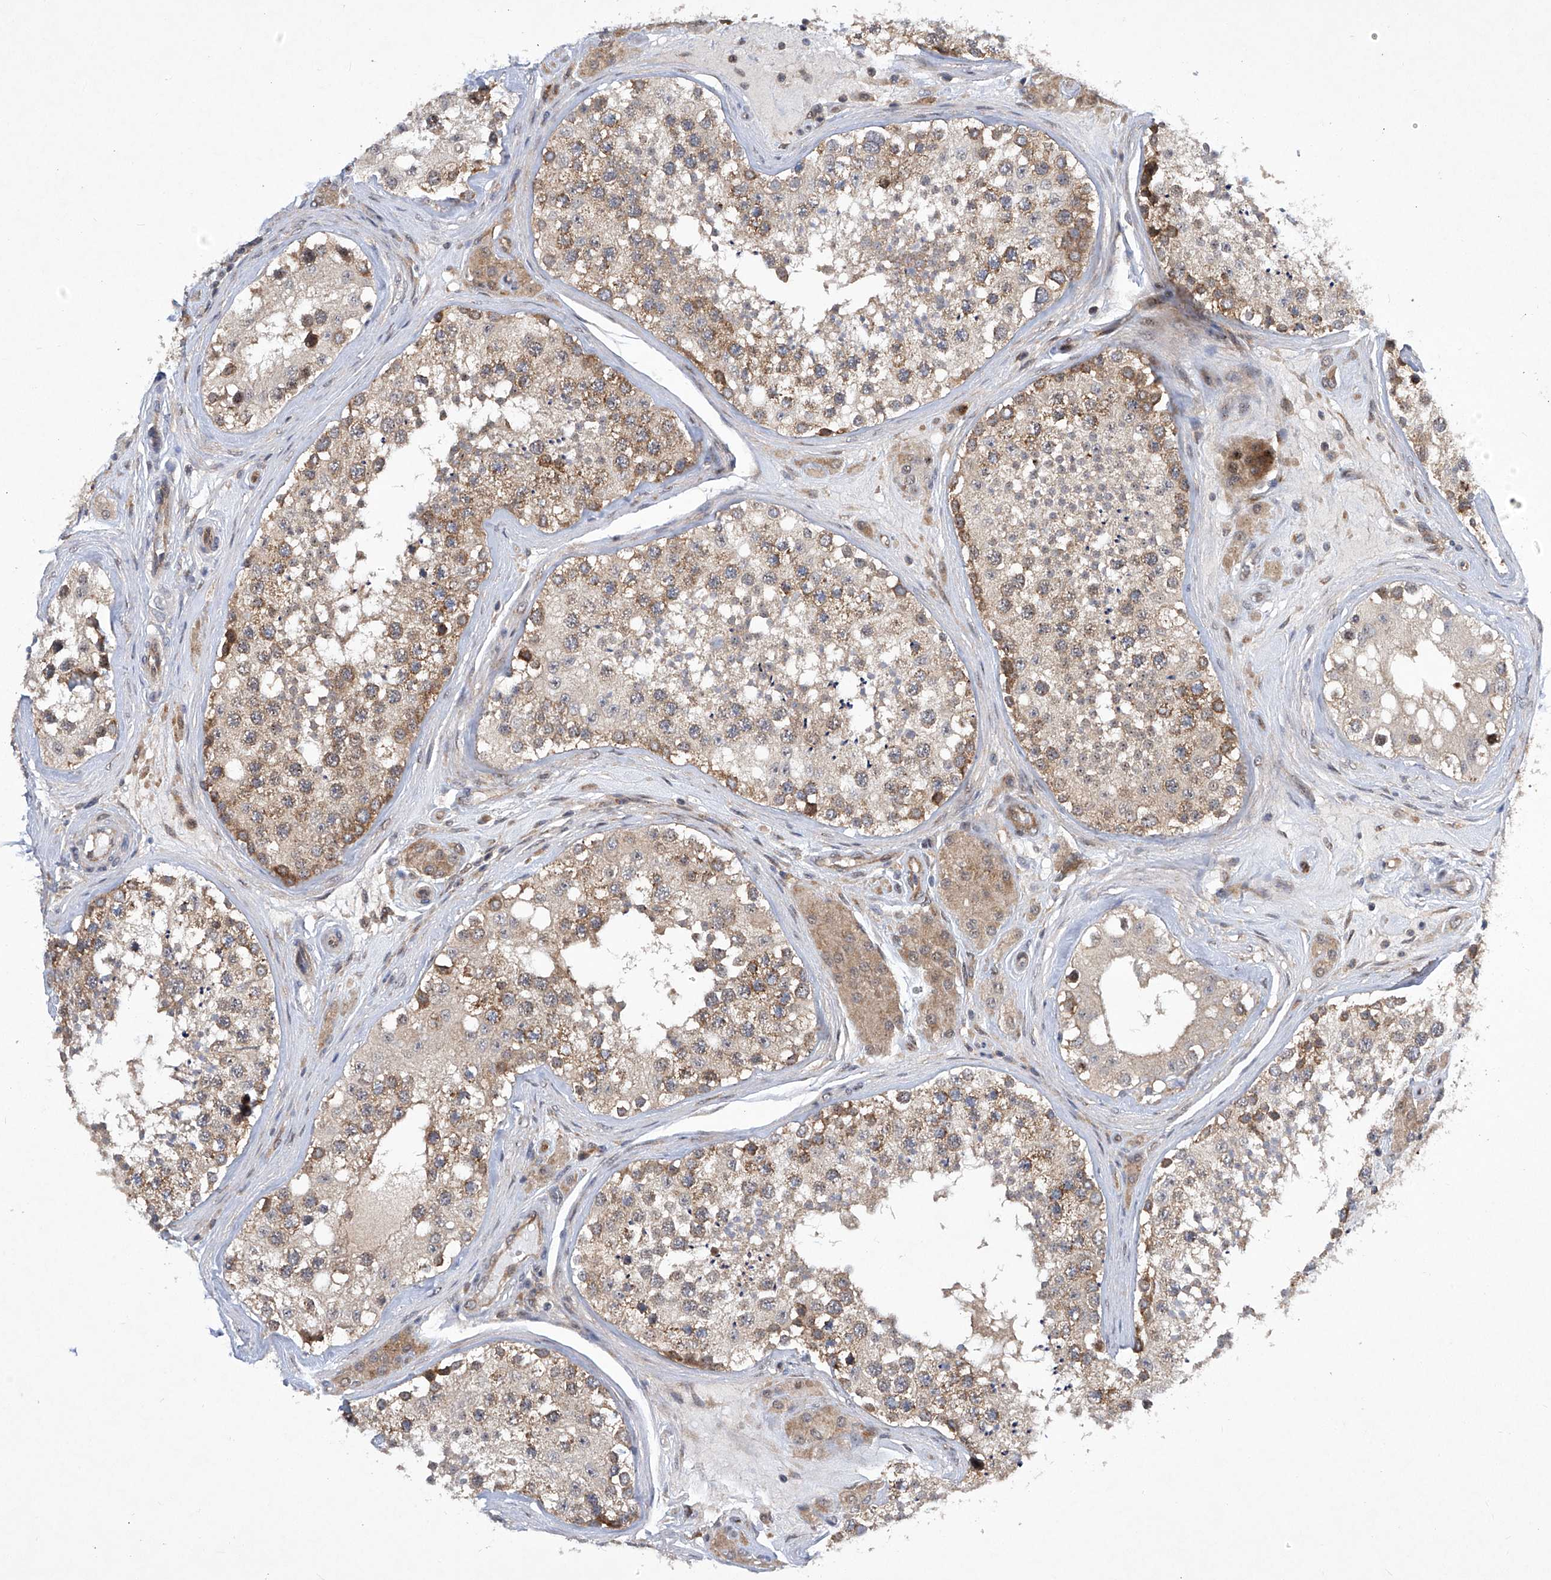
{"staining": {"intensity": "strong", "quantity": "<25%", "location": "cytoplasmic/membranous"}, "tissue": "testis", "cell_type": "Cells in seminiferous ducts", "image_type": "normal", "snomed": [{"axis": "morphology", "description": "Normal tissue, NOS"}, {"axis": "topography", "description": "Testis"}], "caption": "Unremarkable testis demonstrates strong cytoplasmic/membranous expression in approximately <25% of cells in seminiferous ducts.", "gene": "CISH", "patient": {"sex": "male", "age": 46}}